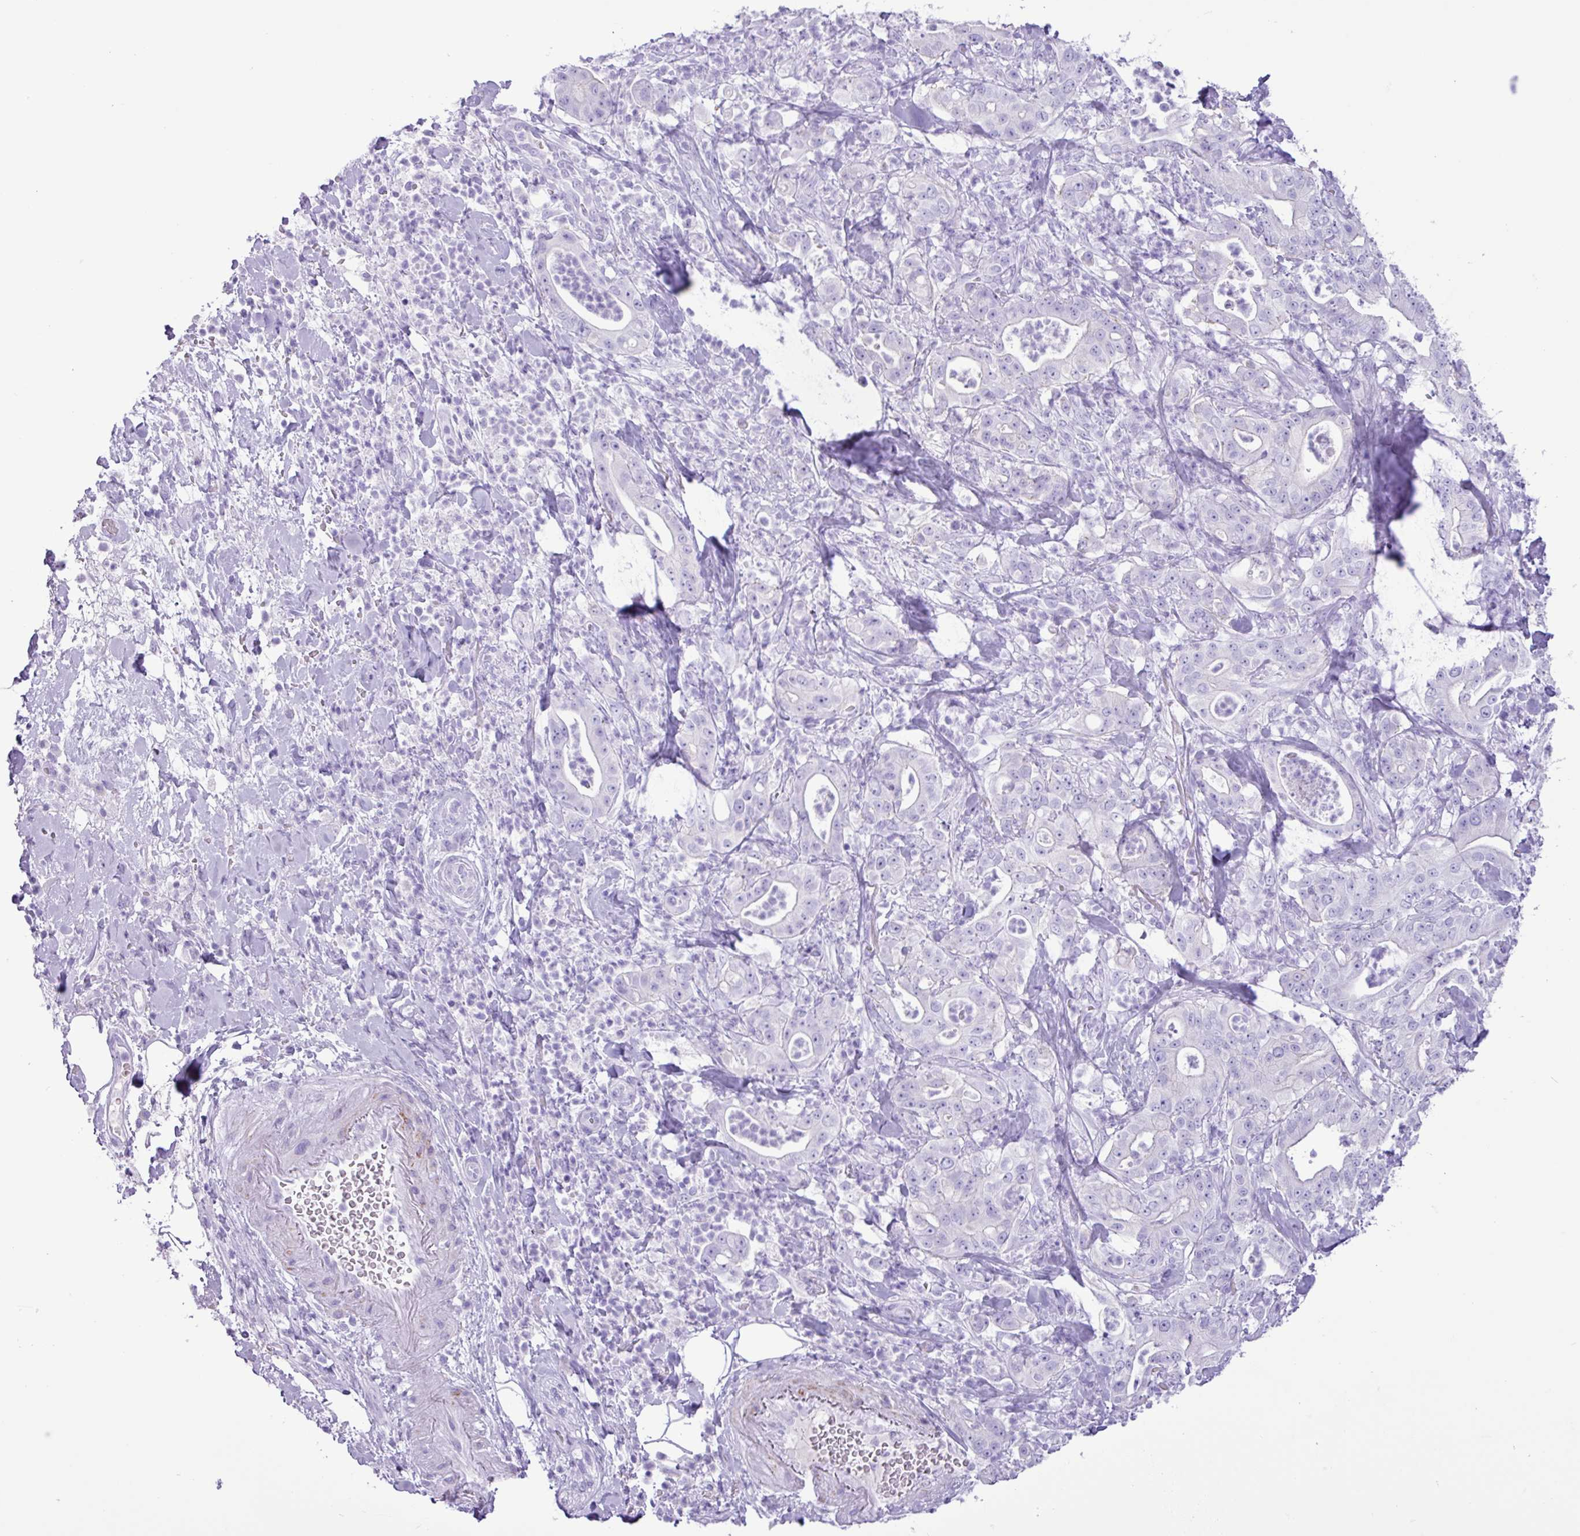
{"staining": {"intensity": "negative", "quantity": "none", "location": "none"}, "tissue": "pancreatic cancer", "cell_type": "Tumor cells", "image_type": "cancer", "snomed": [{"axis": "morphology", "description": "Adenocarcinoma, NOS"}, {"axis": "topography", "description": "Pancreas"}], "caption": "DAB (3,3'-diaminobenzidine) immunohistochemical staining of human pancreatic adenocarcinoma exhibits no significant positivity in tumor cells.", "gene": "CKMT2", "patient": {"sex": "male", "age": 71}}